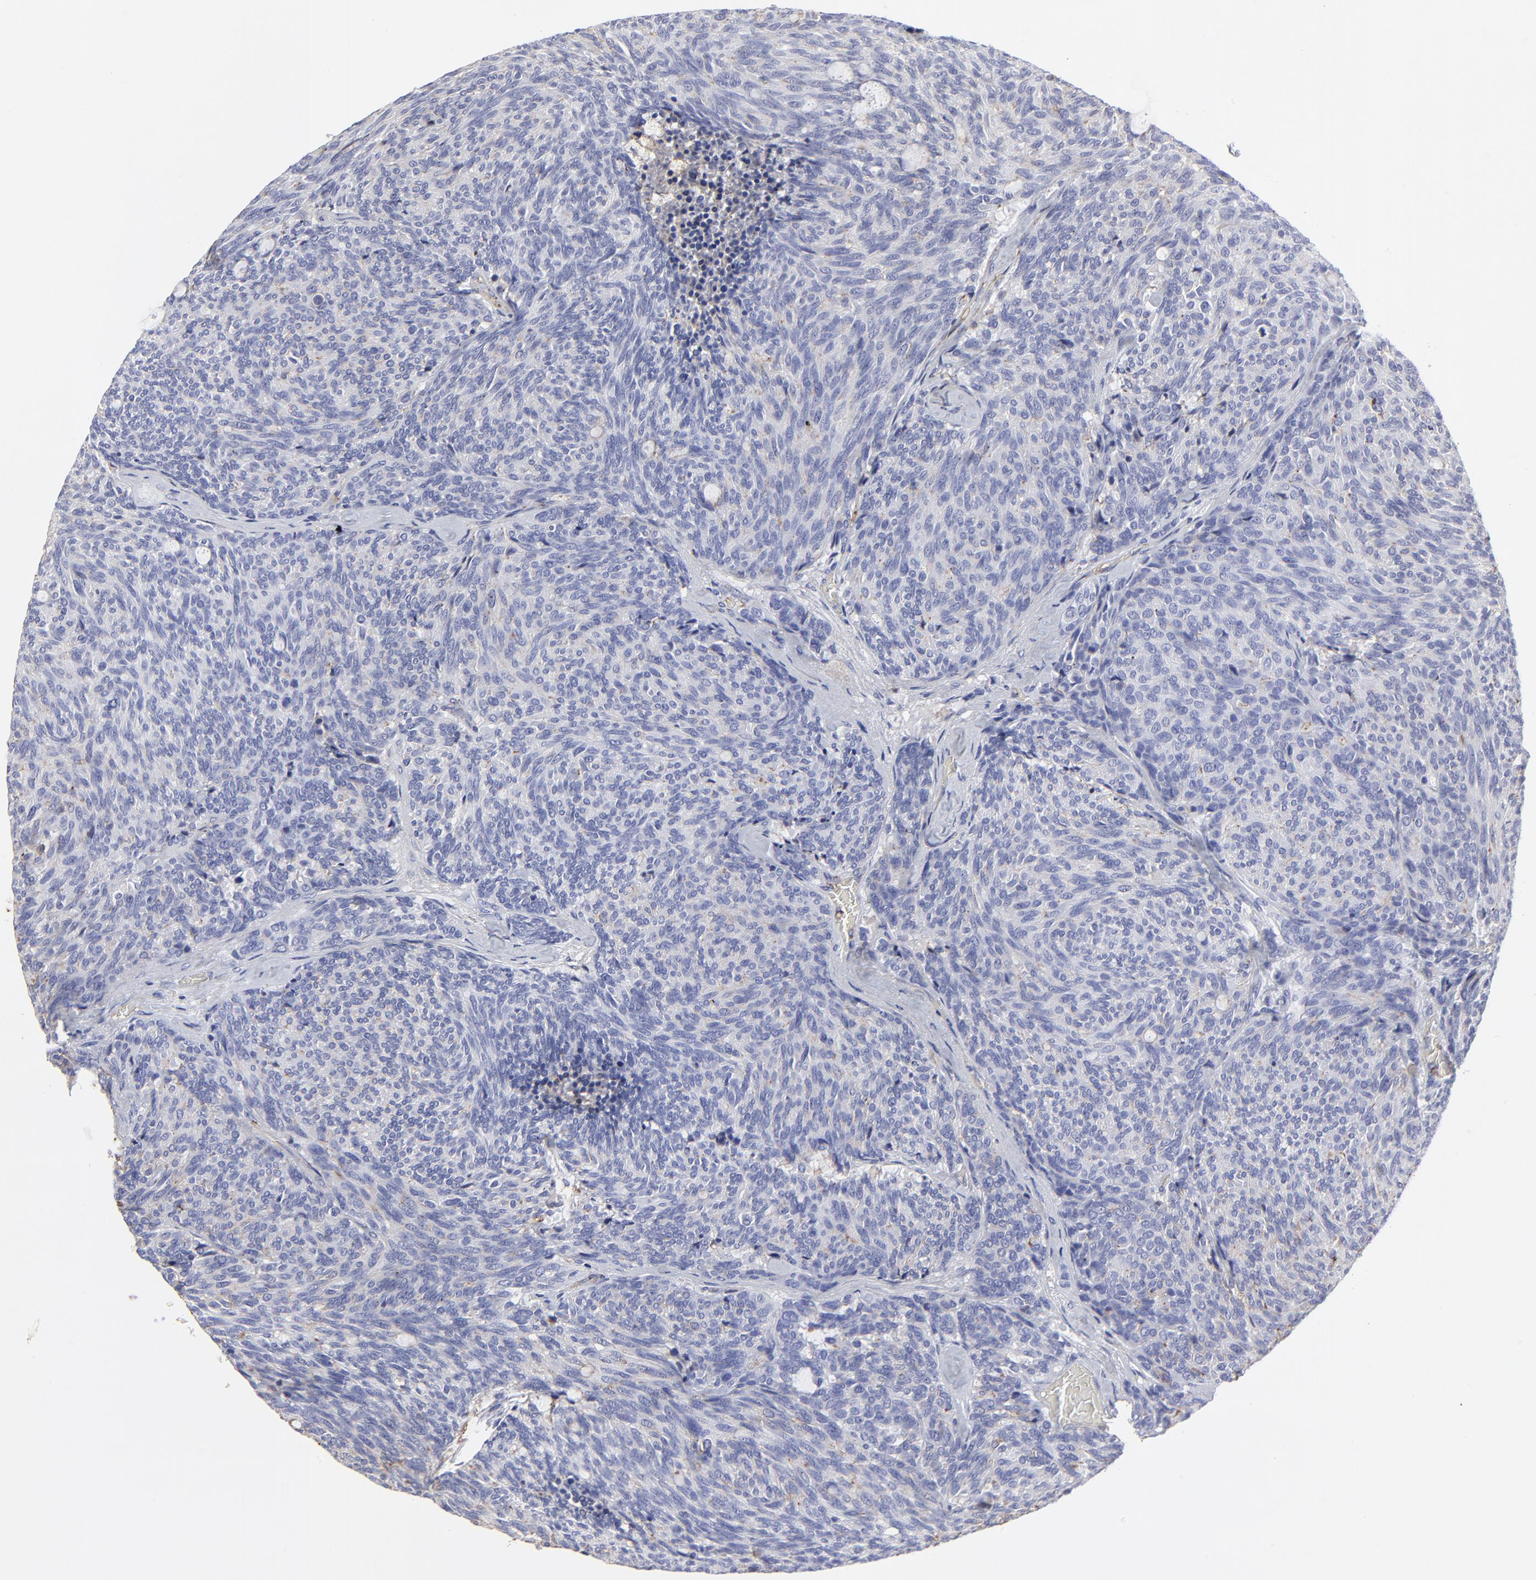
{"staining": {"intensity": "negative", "quantity": "none", "location": "none"}, "tissue": "carcinoid", "cell_type": "Tumor cells", "image_type": "cancer", "snomed": [{"axis": "morphology", "description": "Carcinoid, malignant, NOS"}, {"axis": "topography", "description": "Pancreas"}], "caption": "The immunohistochemistry micrograph has no significant staining in tumor cells of carcinoid tissue. (Stains: DAB immunohistochemistry with hematoxylin counter stain, Microscopy: brightfield microscopy at high magnification).", "gene": "ANXA6", "patient": {"sex": "female", "age": 54}}